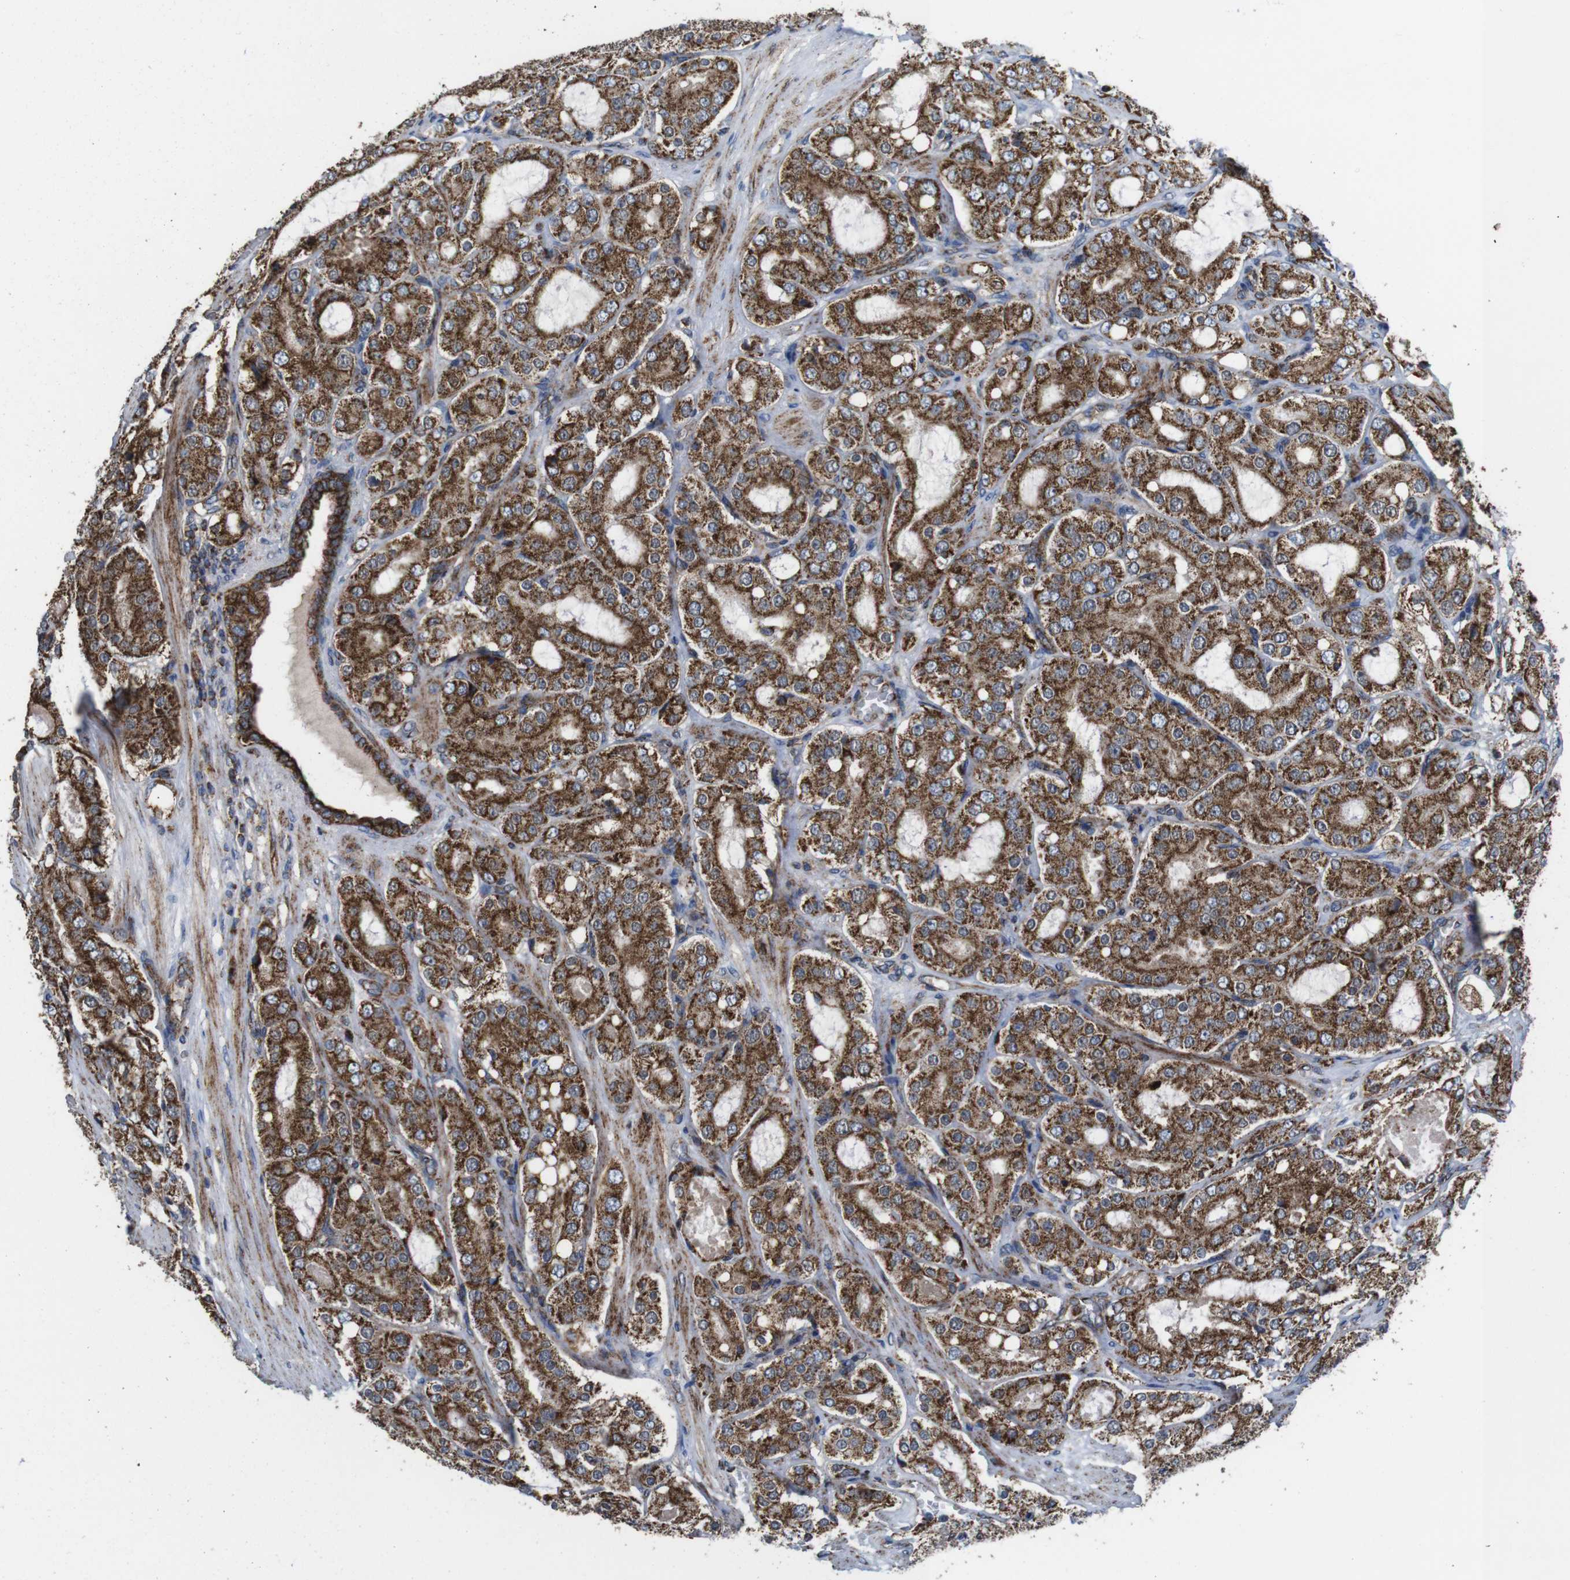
{"staining": {"intensity": "moderate", "quantity": ">75%", "location": "cytoplasmic/membranous"}, "tissue": "prostate cancer", "cell_type": "Tumor cells", "image_type": "cancer", "snomed": [{"axis": "morphology", "description": "Adenocarcinoma, High grade"}, {"axis": "topography", "description": "Prostate"}], "caption": "Immunohistochemical staining of prostate cancer reveals medium levels of moderate cytoplasmic/membranous expression in approximately >75% of tumor cells.", "gene": "HK1", "patient": {"sex": "male", "age": 65}}